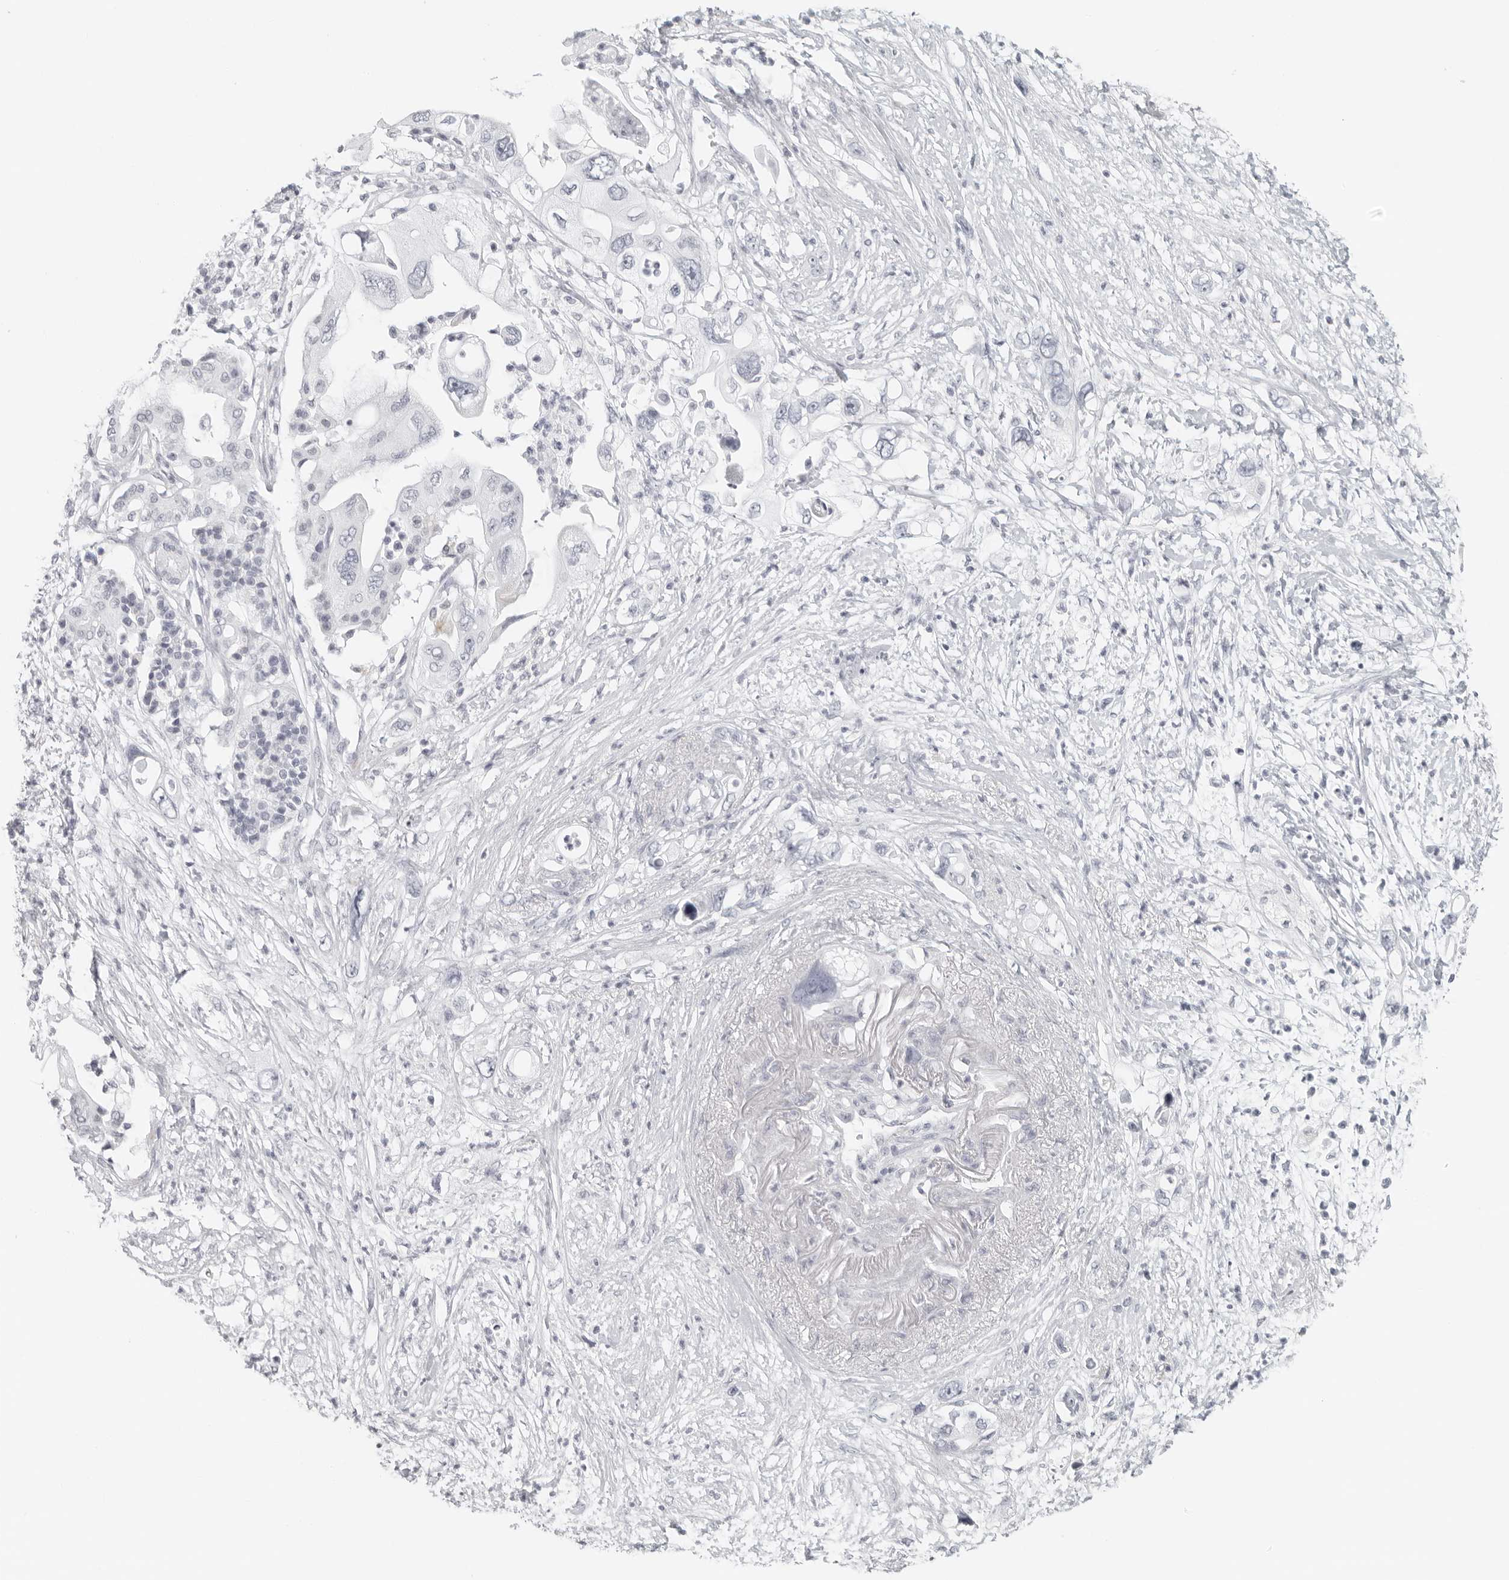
{"staining": {"intensity": "negative", "quantity": "none", "location": "none"}, "tissue": "pancreatic cancer", "cell_type": "Tumor cells", "image_type": "cancer", "snomed": [{"axis": "morphology", "description": "Adenocarcinoma, NOS"}, {"axis": "topography", "description": "Pancreas"}], "caption": "An immunohistochemistry (IHC) histopathology image of adenocarcinoma (pancreatic) is shown. There is no staining in tumor cells of adenocarcinoma (pancreatic). The staining is performed using DAB (3,3'-diaminobenzidine) brown chromogen with nuclei counter-stained in using hematoxylin.", "gene": "RPS6KC1", "patient": {"sex": "male", "age": 66}}